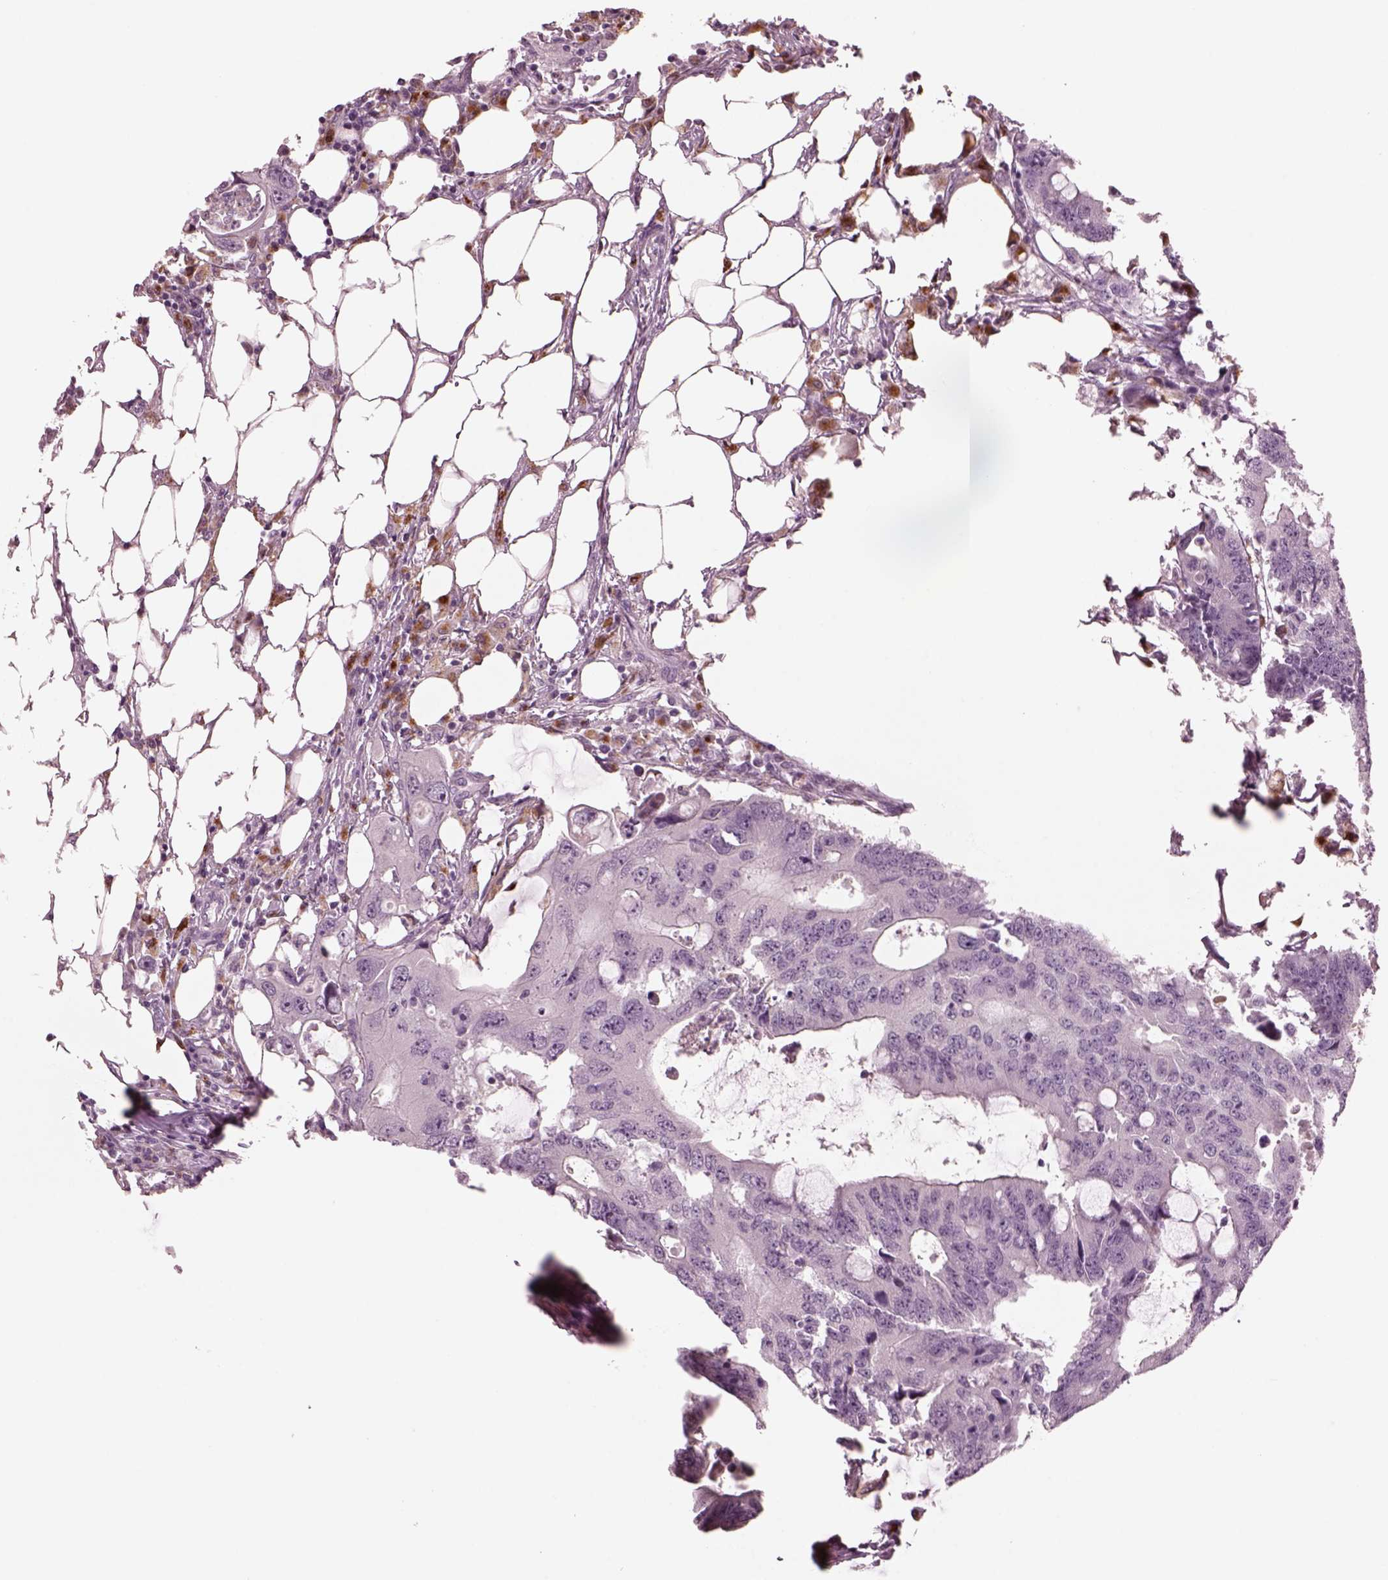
{"staining": {"intensity": "negative", "quantity": "none", "location": "none"}, "tissue": "colorectal cancer", "cell_type": "Tumor cells", "image_type": "cancer", "snomed": [{"axis": "morphology", "description": "Adenocarcinoma, NOS"}, {"axis": "topography", "description": "Colon"}], "caption": "Human colorectal adenocarcinoma stained for a protein using immunohistochemistry exhibits no expression in tumor cells.", "gene": "SLAMF8", "patient": {"sex": "male", "age": 71}}